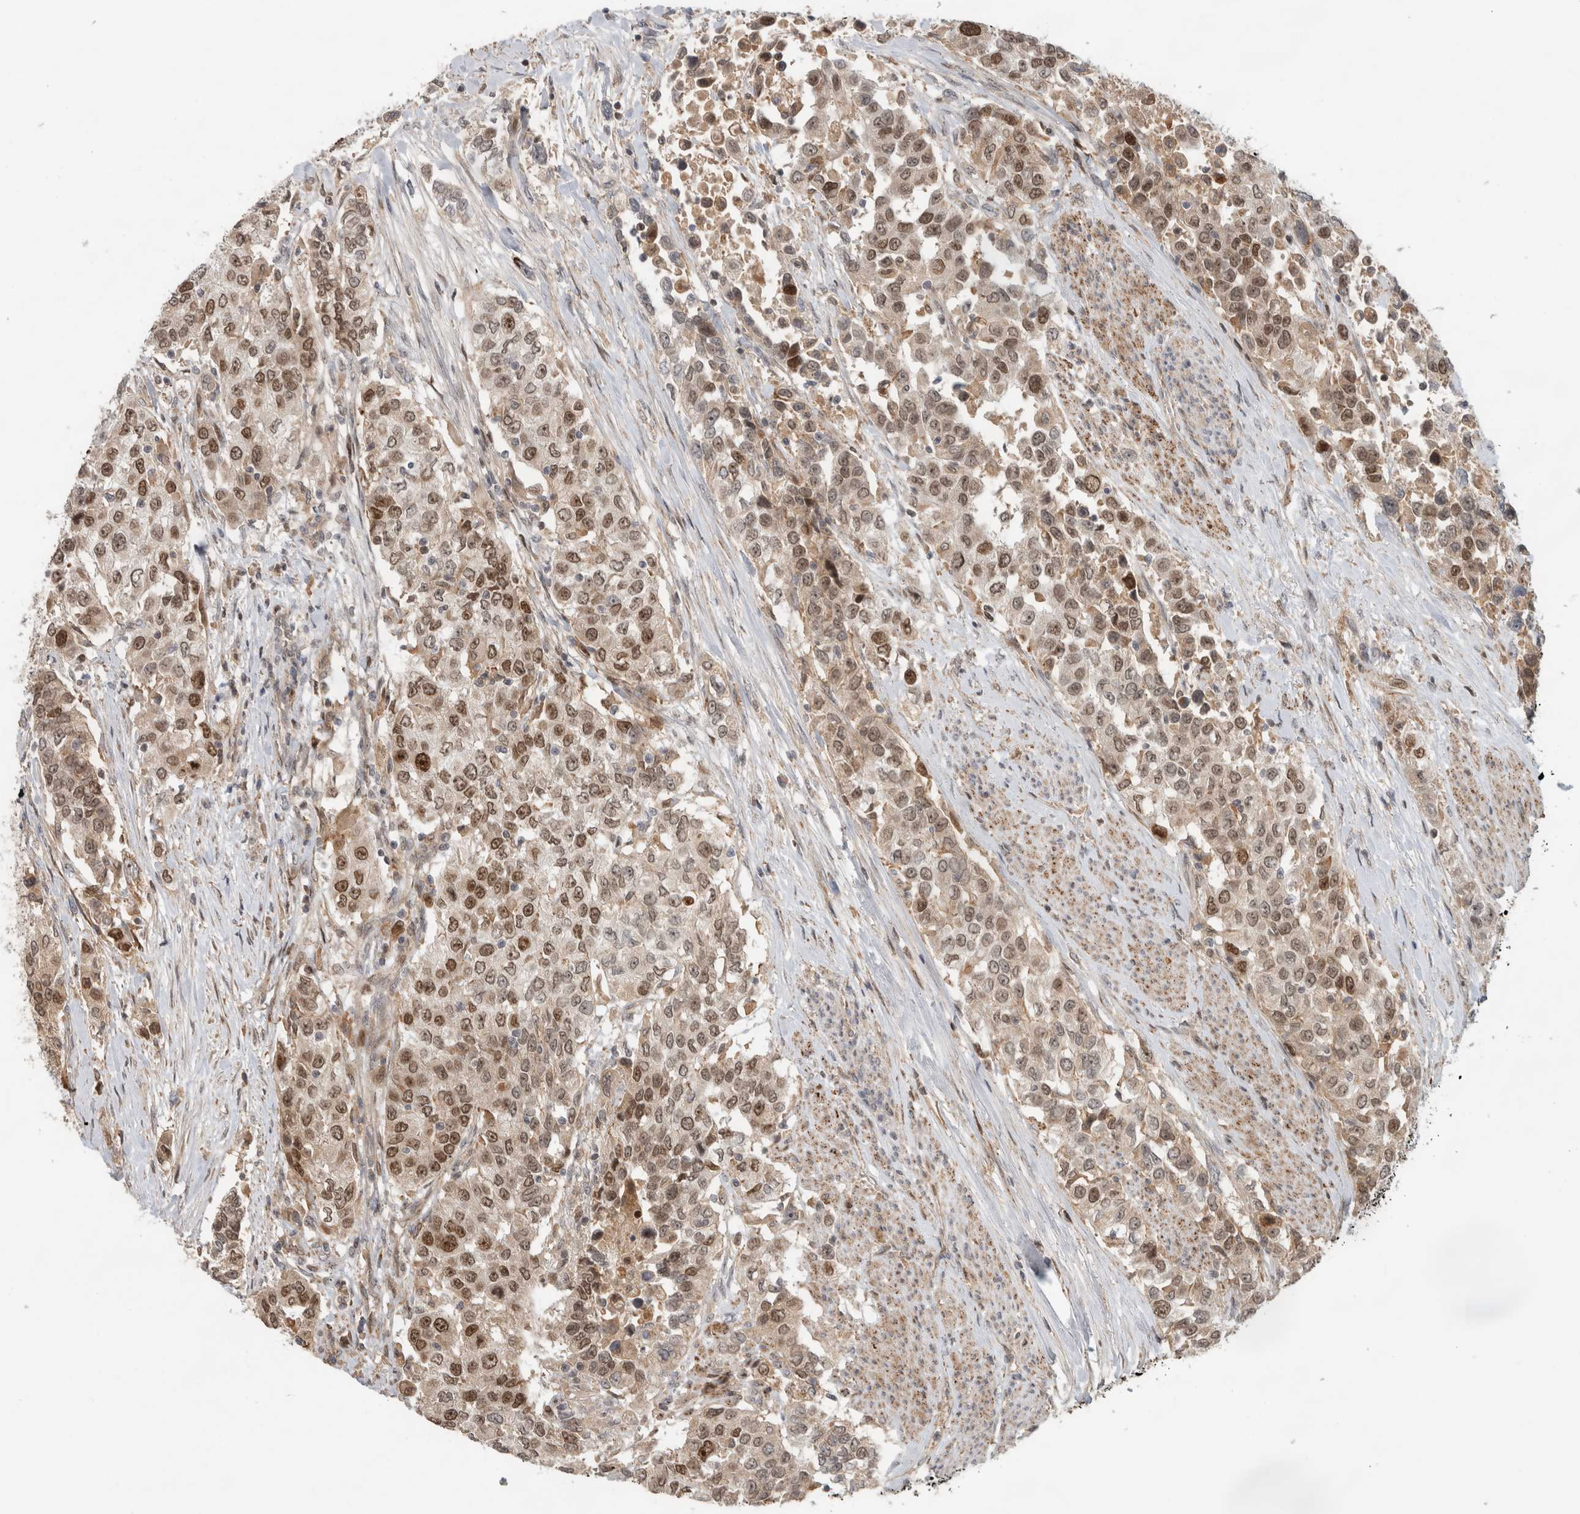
{"staining": {"intensity": "moderate", "quantity": ">75%", "location": "cytoplasmic/membranous,nuclear"}, "tissue": "urothelial cancer", "cell_type": "Tumor cells", "image_type": "cancer", "snomed": [{"axis": "morphology", "description": "Urothelial carcinoma, High grade"}, {"axis": "topography", "description": "Urinary bladder"}], "caption": "Human urothelial carcinoma (high-grade) stained with a brown dye shows moderate cytoplasmic/membranous and nuclear positive positivity in approximately >75% of tumor cells.", "gene": "INSRR", "patient": {"sex": "female", "age": 80}}